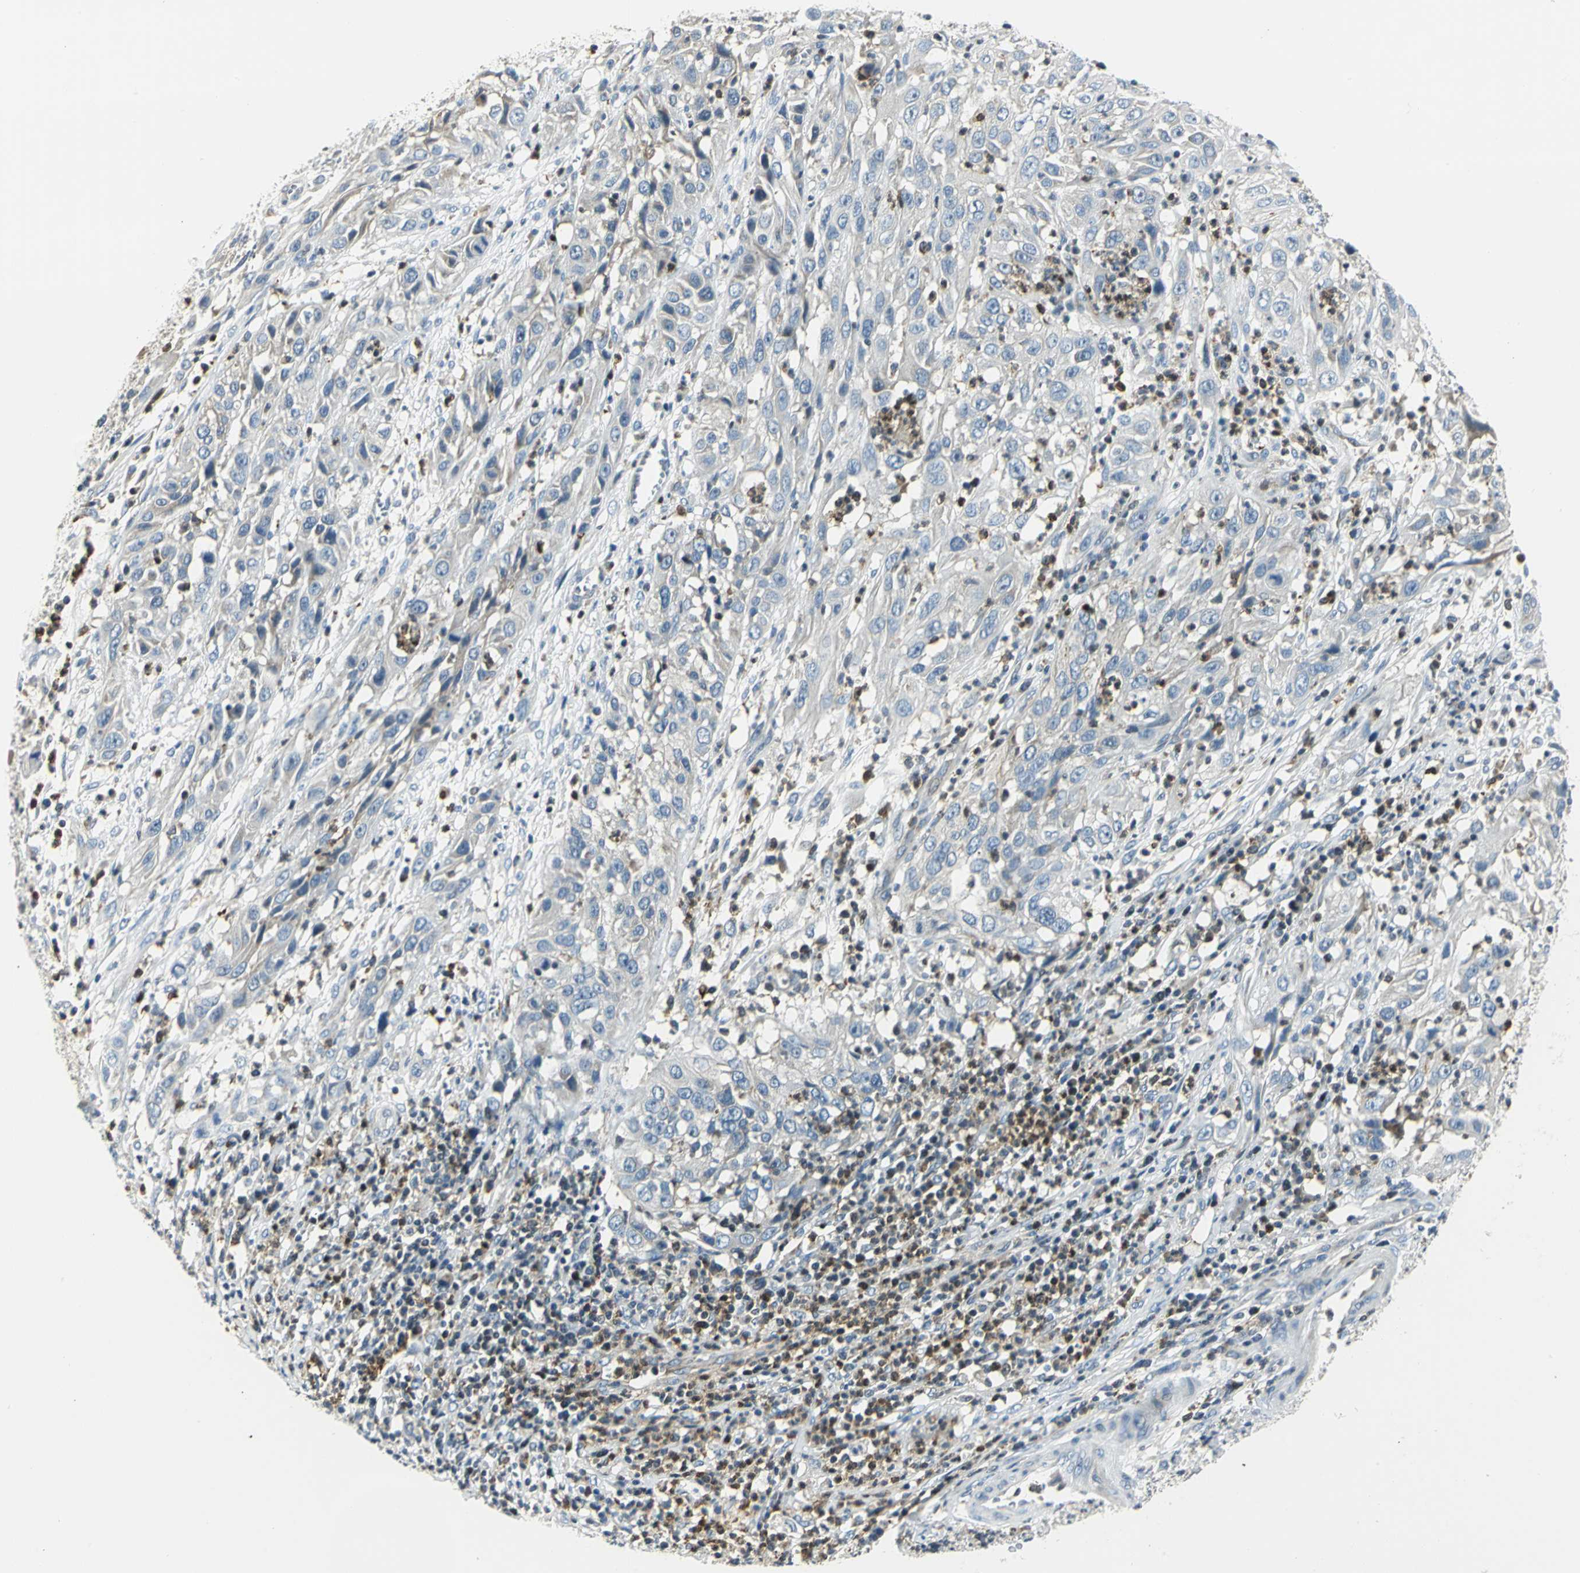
{"staining": {"intensity": "negative", "quantity": "none", "location": "none"}, "tissue": "cervical cancer", "cell_type": "Tumor cells", "image_type": "cancer", "snomed": [{"axis": "morphology", "description": "Squamous cell carcinoma, NOS"}, {"axis": "topography", "description": "Cervix"}], "caption": "Immunohistochemical staining of cervical cancer demonstrates no significant expression in tumor cells.", "gene": "USP40", "patient": {"sex": "female", "age": 32}}